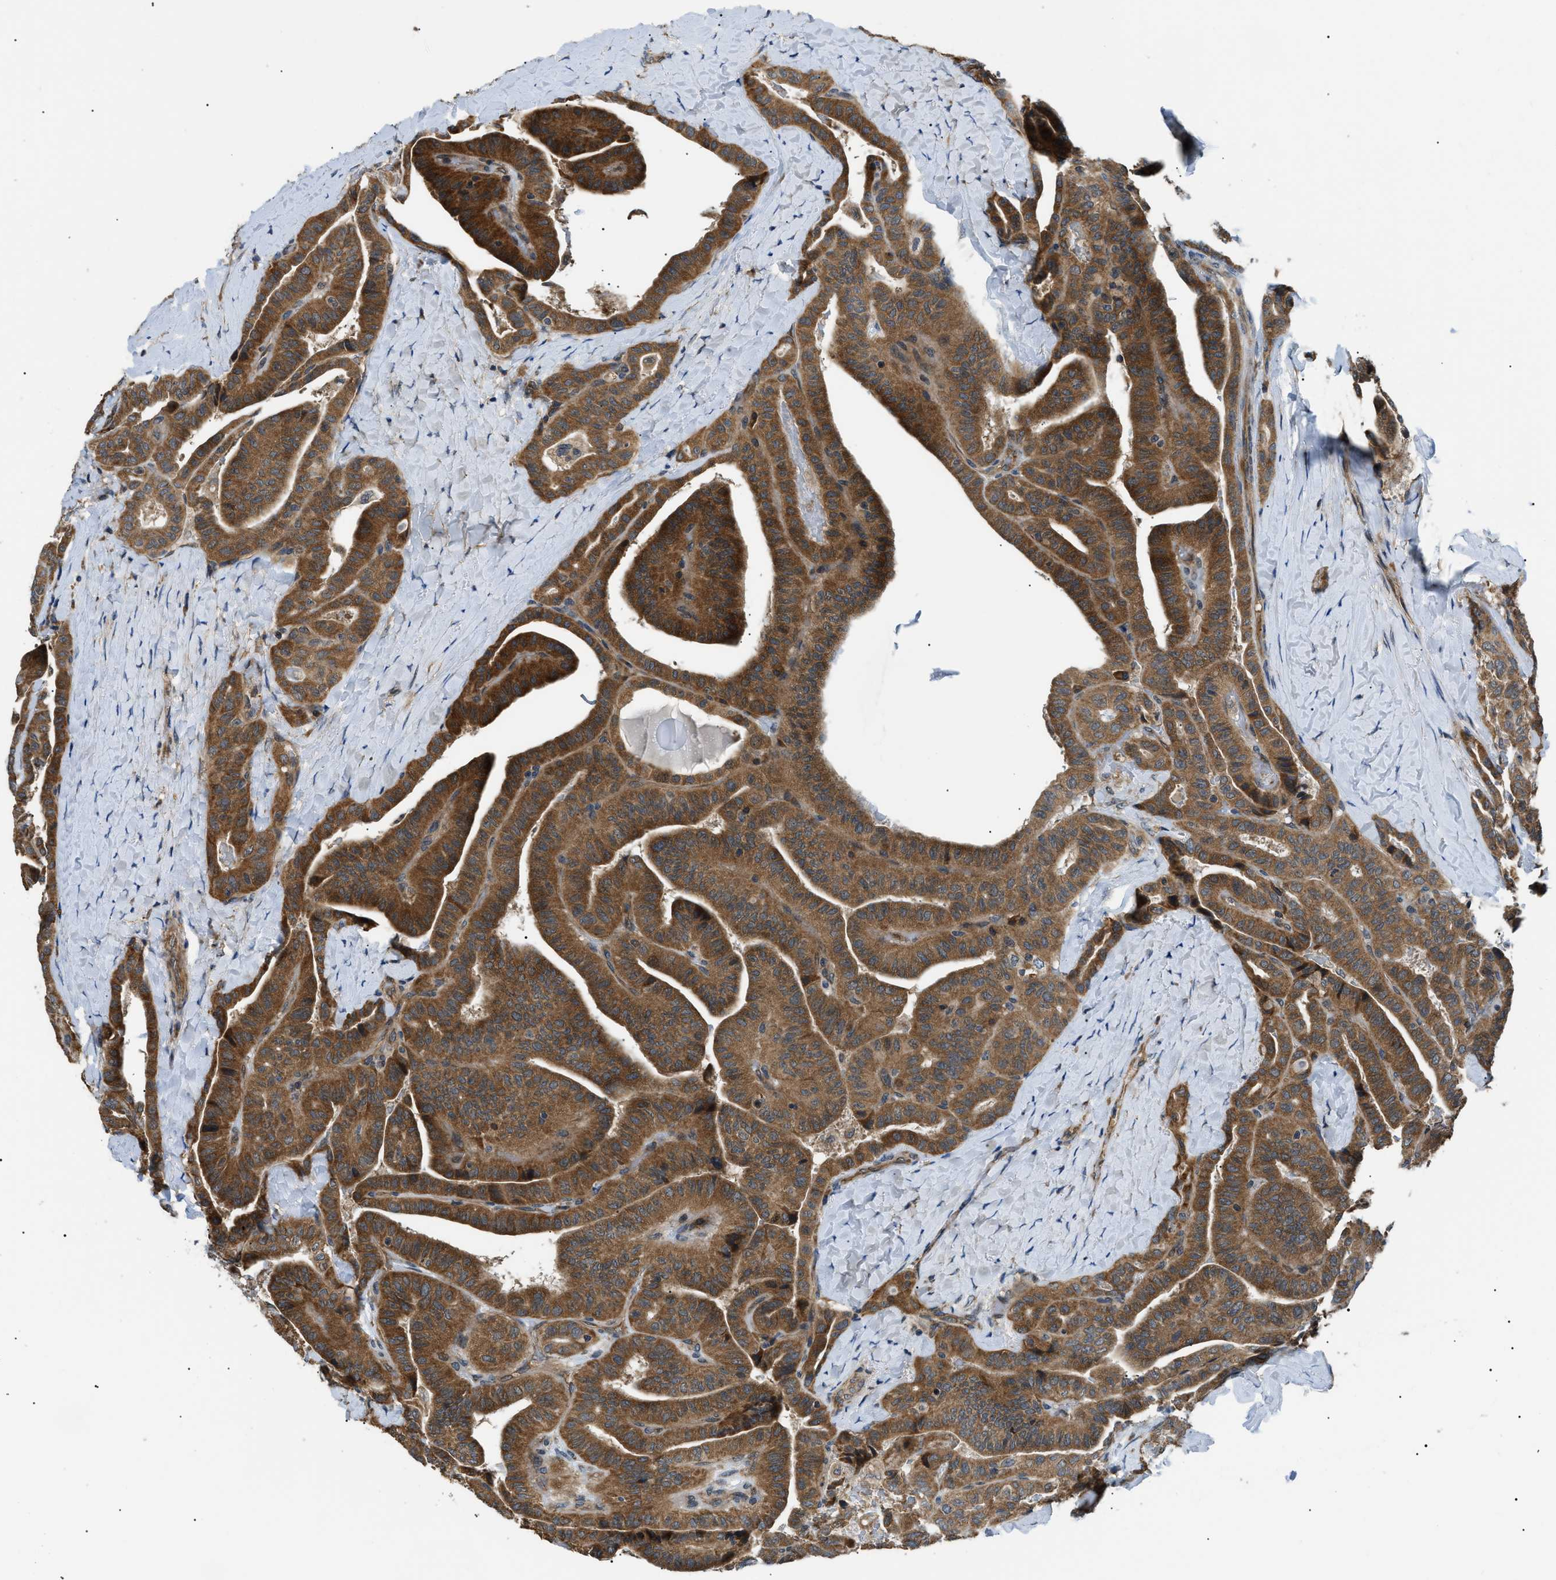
{"staining": {"intensity": "moderate", "quantity": ">75%", "location": "cytoplasmic/membranous"}, "tissue": "thyroid cancer", "cell_type": "Tumor cells", "image_type": "cancer", "snomed": [{"axis": "morphology", "description": "Papillary adenocarcinoma, NOS"}, {"axis": "topography", "description": "Thyroid gland"}], "caption": "A medium amount of moderate cytoplasmic/membranous expression is identified in approximately >75% of tumor cells in papillary adenocarcinoma (thyroid) tissue. (brown staining indicates protein expression, while blue staining denotes nuclei).", "gene": "SRPK1", "patient": {"sex": "male", "age": 77}}